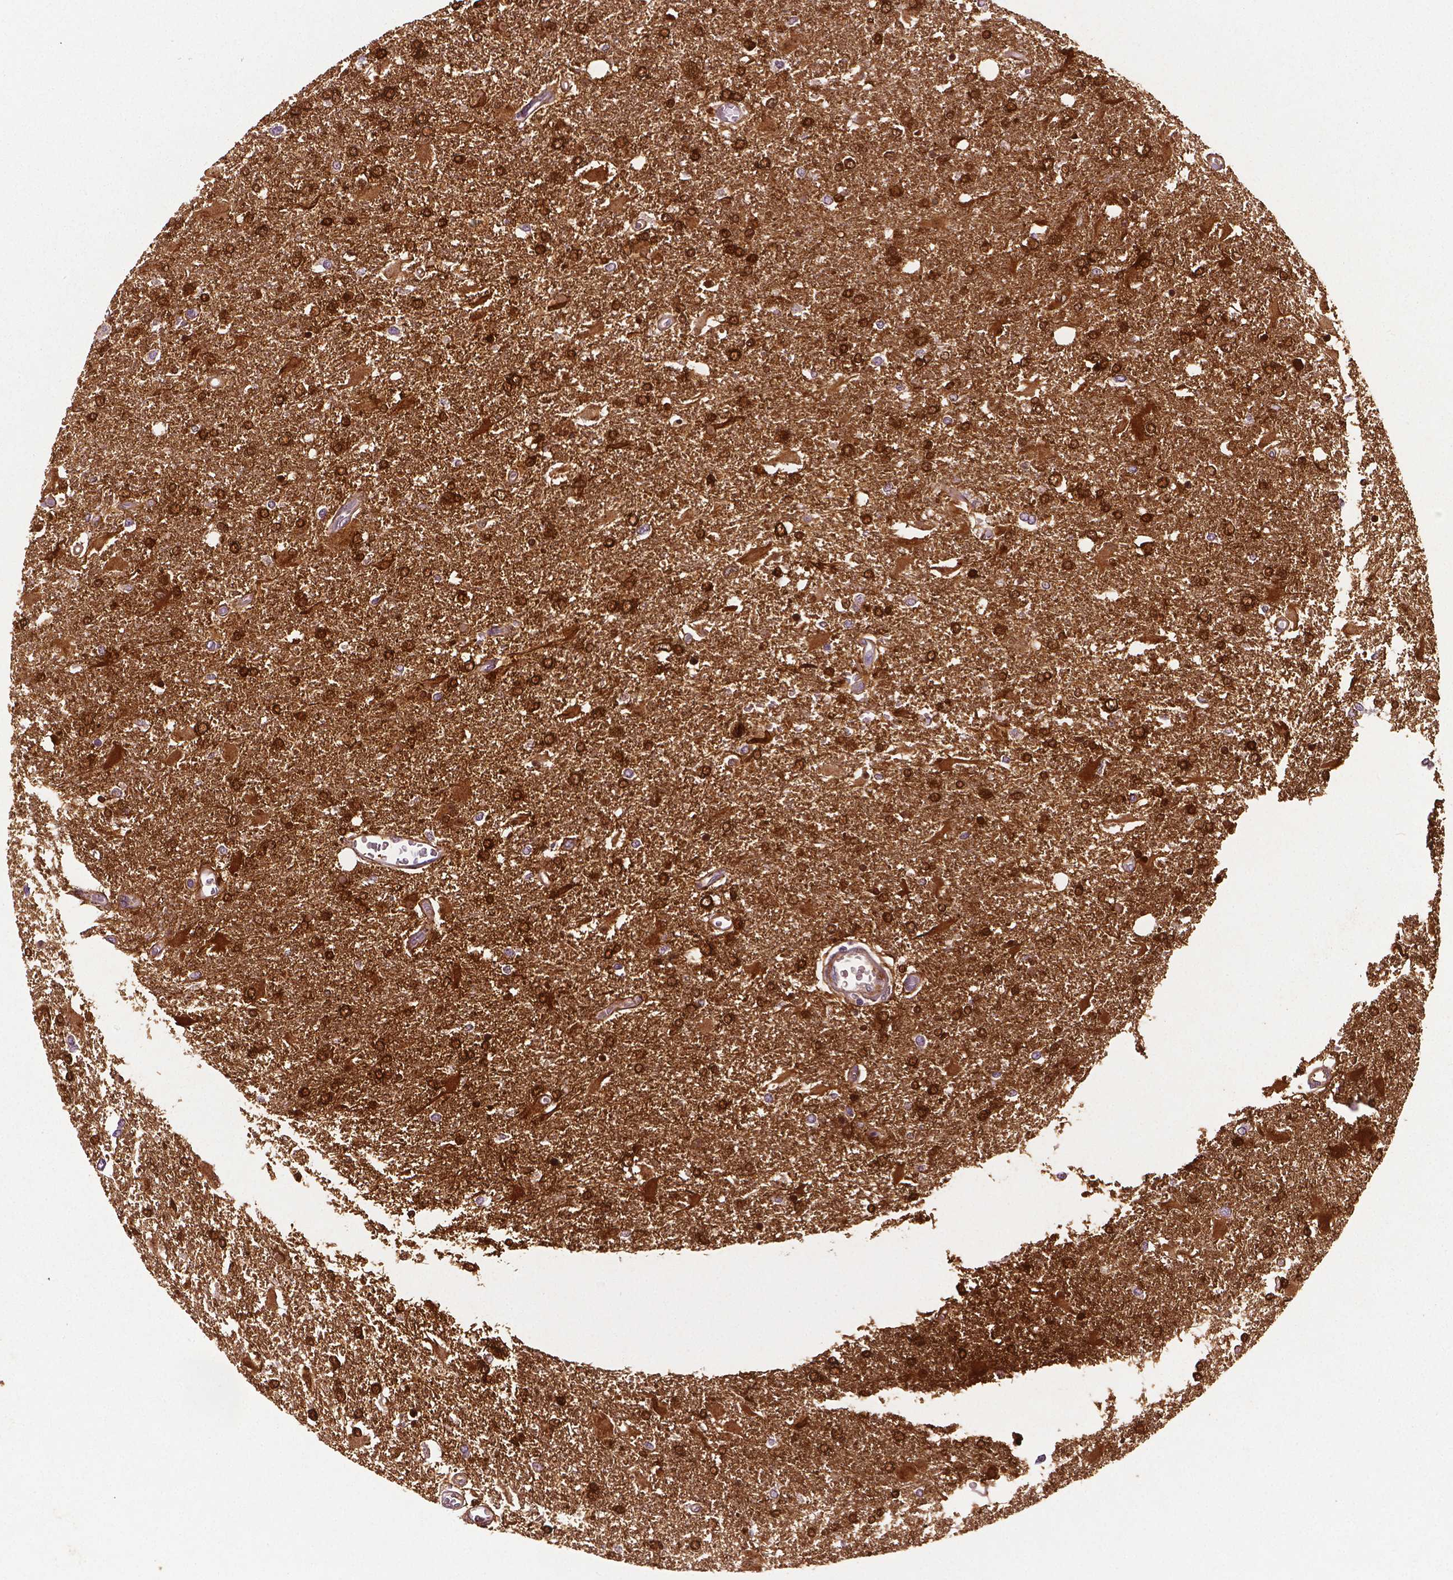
{"staining": {"intensity": "strong", "quantity": ">75%", "location": "cytoplasmic/membranous"}, "tissue": "glioma", "cell_type": "Tumor cells", "image_type": "cancer", "snomed": [{"axis": "morphology", "description": "Glioma, malignant, High grade"}, {"axis": "topography", "description": "Cerebral cortex"}], "caption": "High-magnification brightfield microscopy of glioma stained with DAB (brown) and counterstained with hematoxylin (blue). tumor cells exhibit strong cytoplasmic/membranous positivity is present in about>75% of cells.", "gene": "PHGDH", "patient": {"sex": "male", "age": 79}}